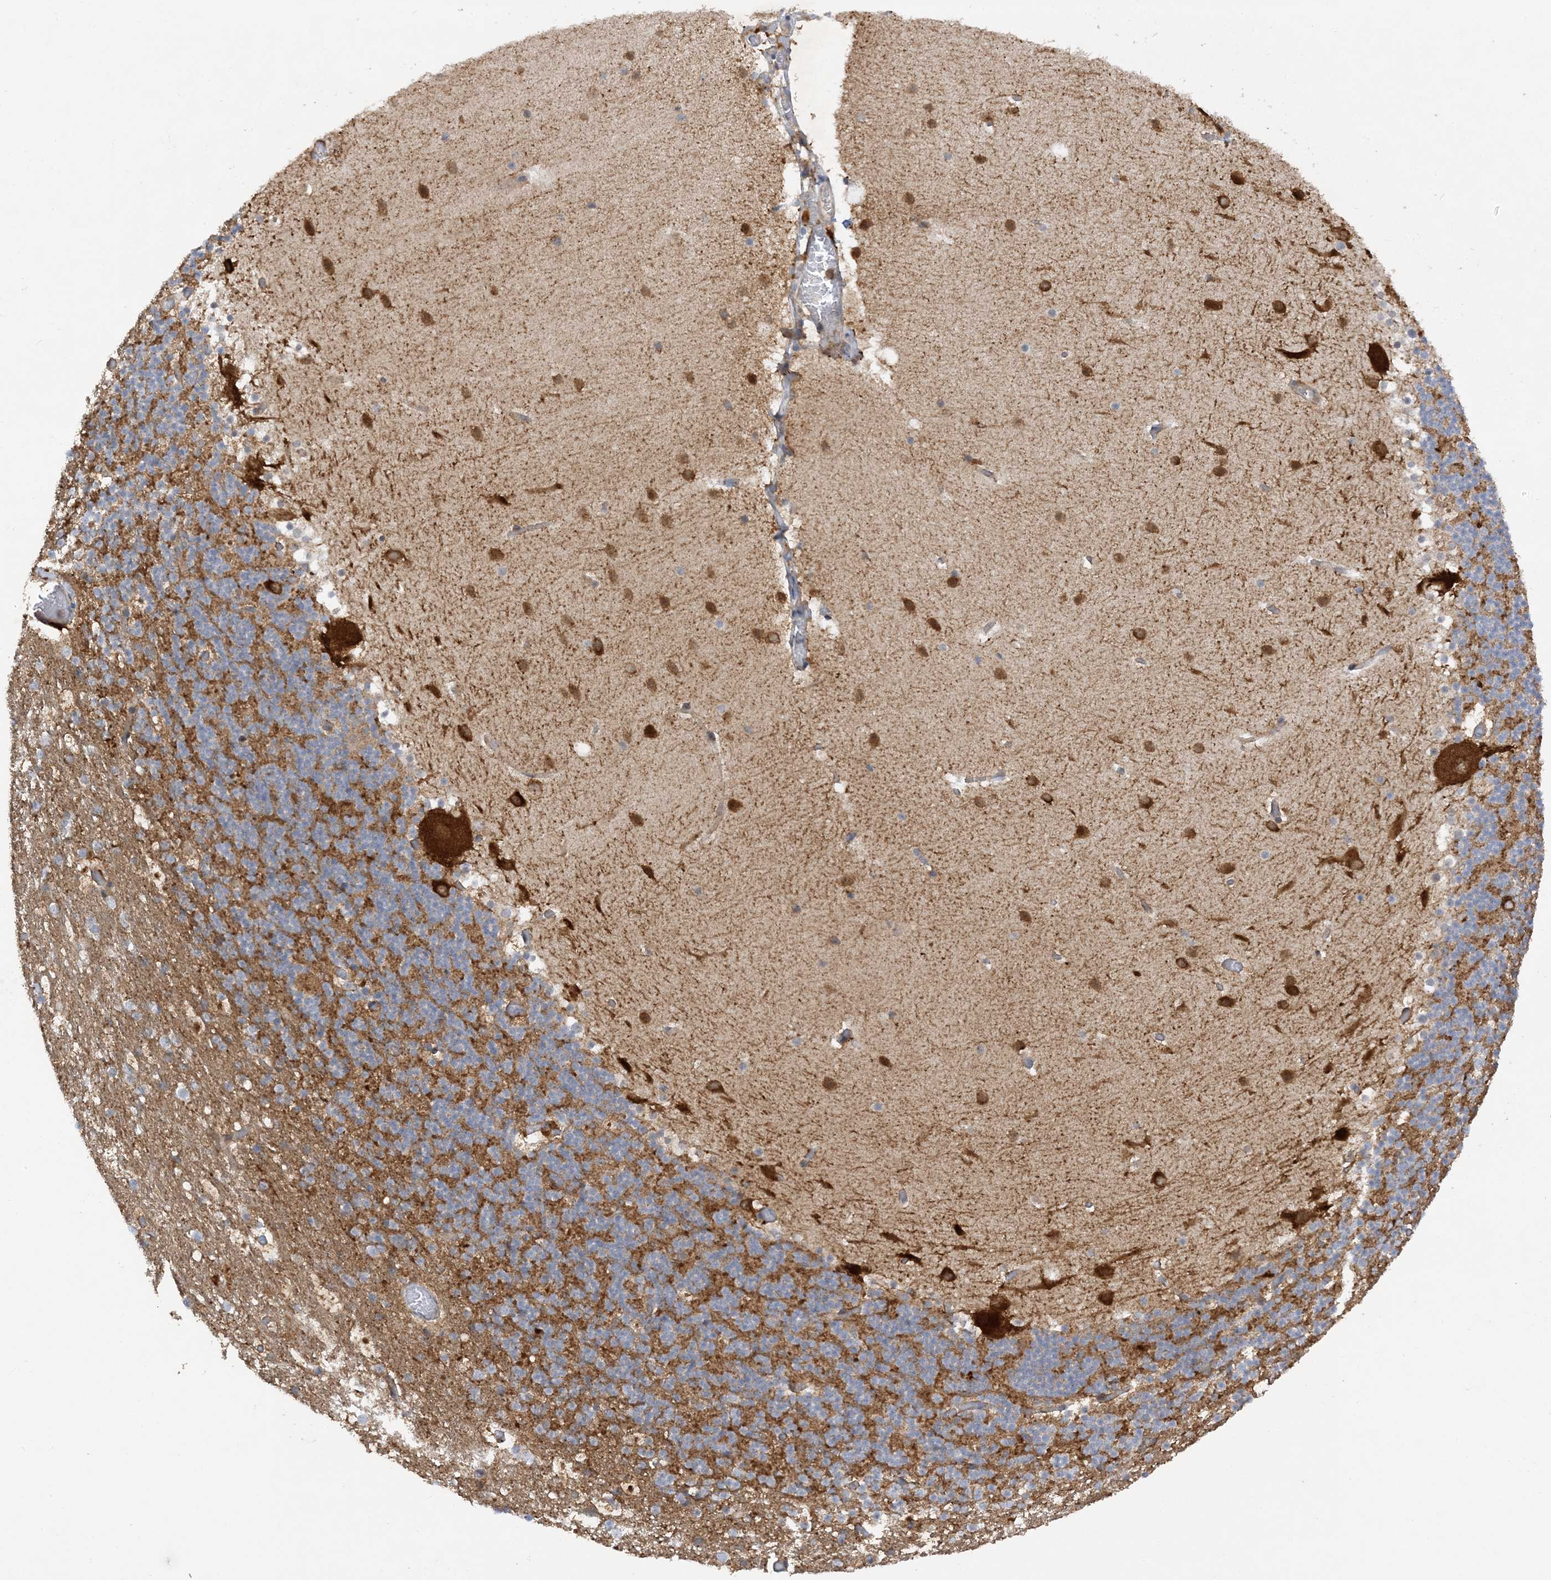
{"staining": {"intensity": "moderate", "quantity": "25%-75%", "location": "cytoplasmic/membranous"}, "tissue": "cerebellum", "cell_type": "Cells in granular layer", "image_type": "normal", "snomed": [{"axis": "morphology", "description": "Normal tissue, NOS"}, {"axis": "topography", "description": "Cerebellum"}], "caption": "The image shows staining of unremarkable cerebellum, revealing moderate cytoplasmic/membranous protein expression (brown color) within cells in granular layer.", "gene": "PHACTR2", "patient": {"sex": "male", "age": 57}}